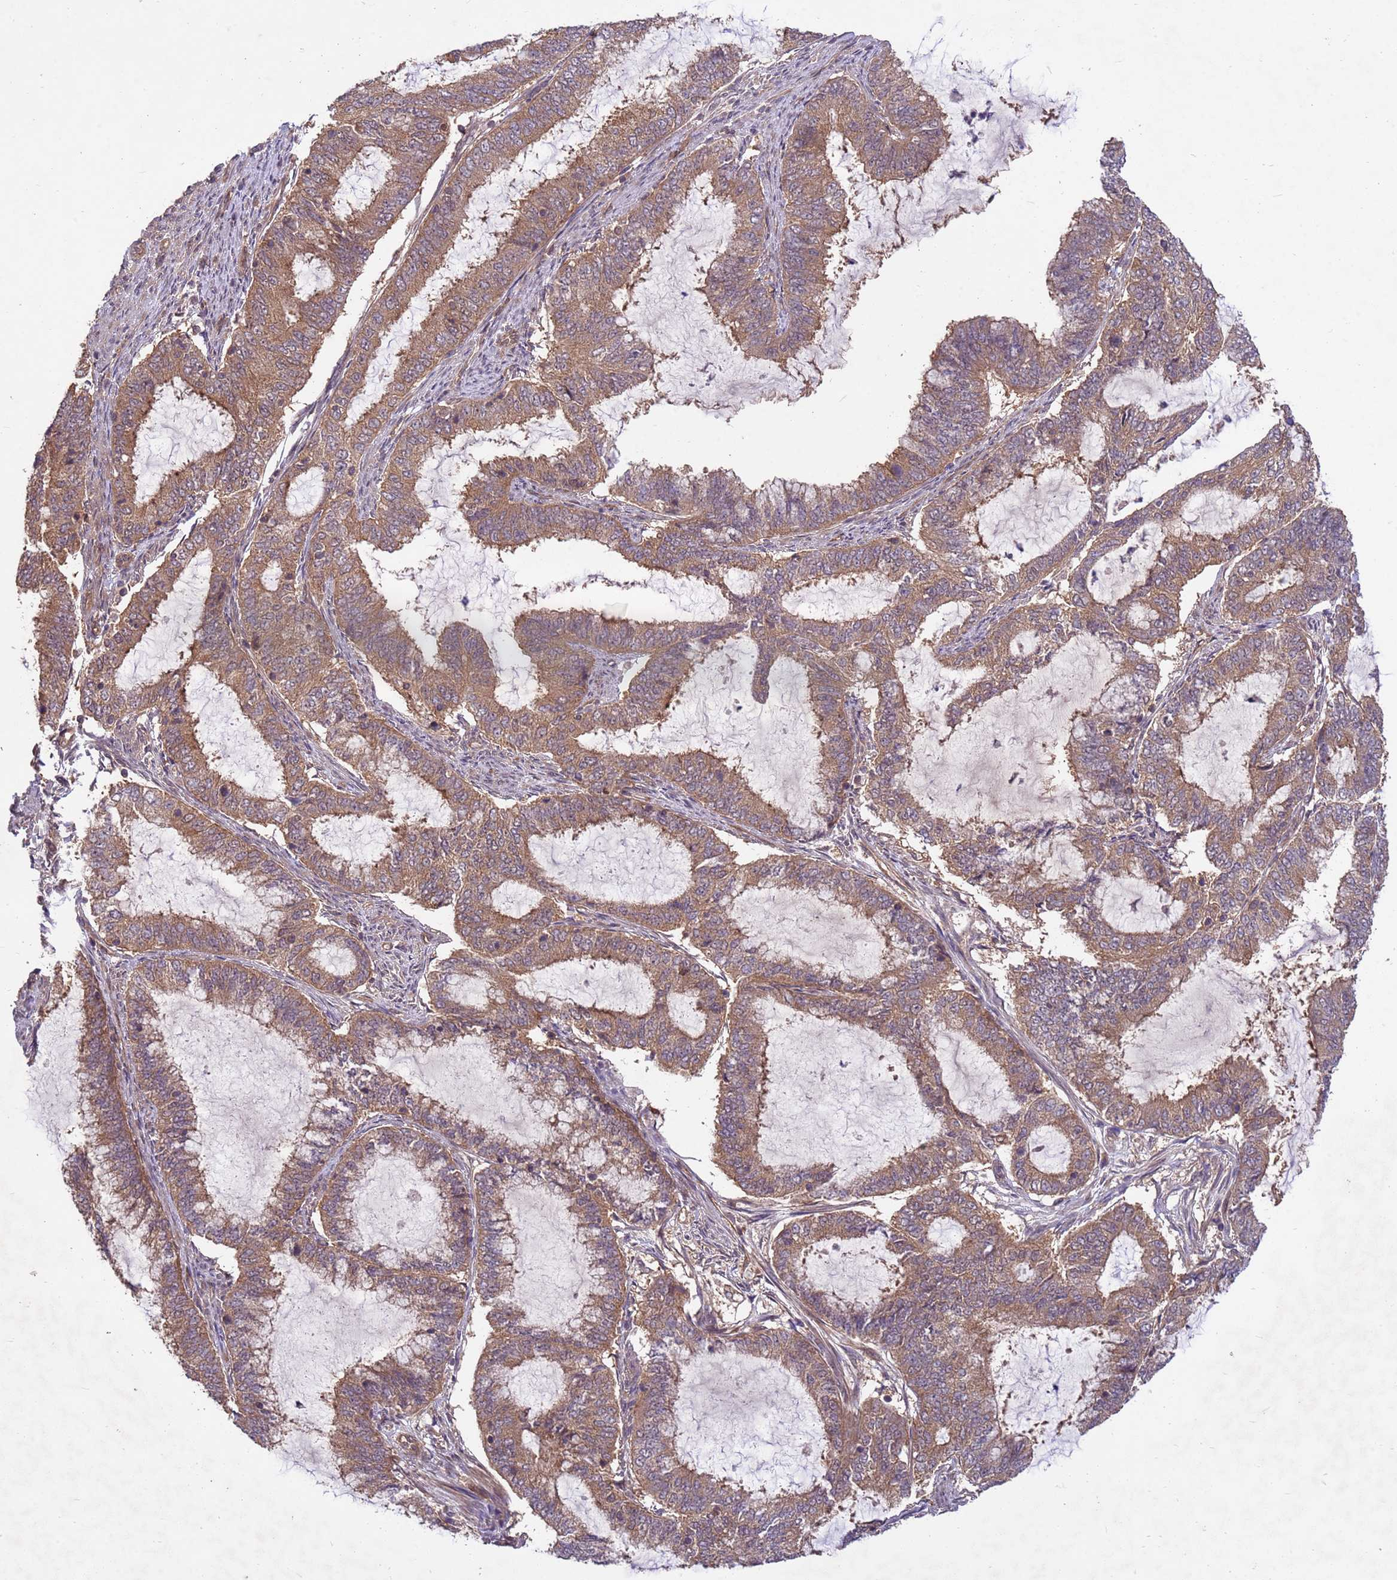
{"staining": {"intensity": "moderate", "quantity": ">75%", "location": "cytoplasmic/membranous"}, "tissue": "endometrial cancer", "cell_type": "Tumor cells", "image_type": "cancer", "snomed": [{"axis": "morphology", "description": "Adenocarcinoma, NOS"}, {"axis": "topography", "description": "Endometrium"}], "caption": "Protein staining of endometrial cancer tissue displays moderate cytoplasmic/membranous positivity in approximately >75% of tumor cells.", "gene": "PPP2CB", "patient": {"sex": "female", "age": 51}}